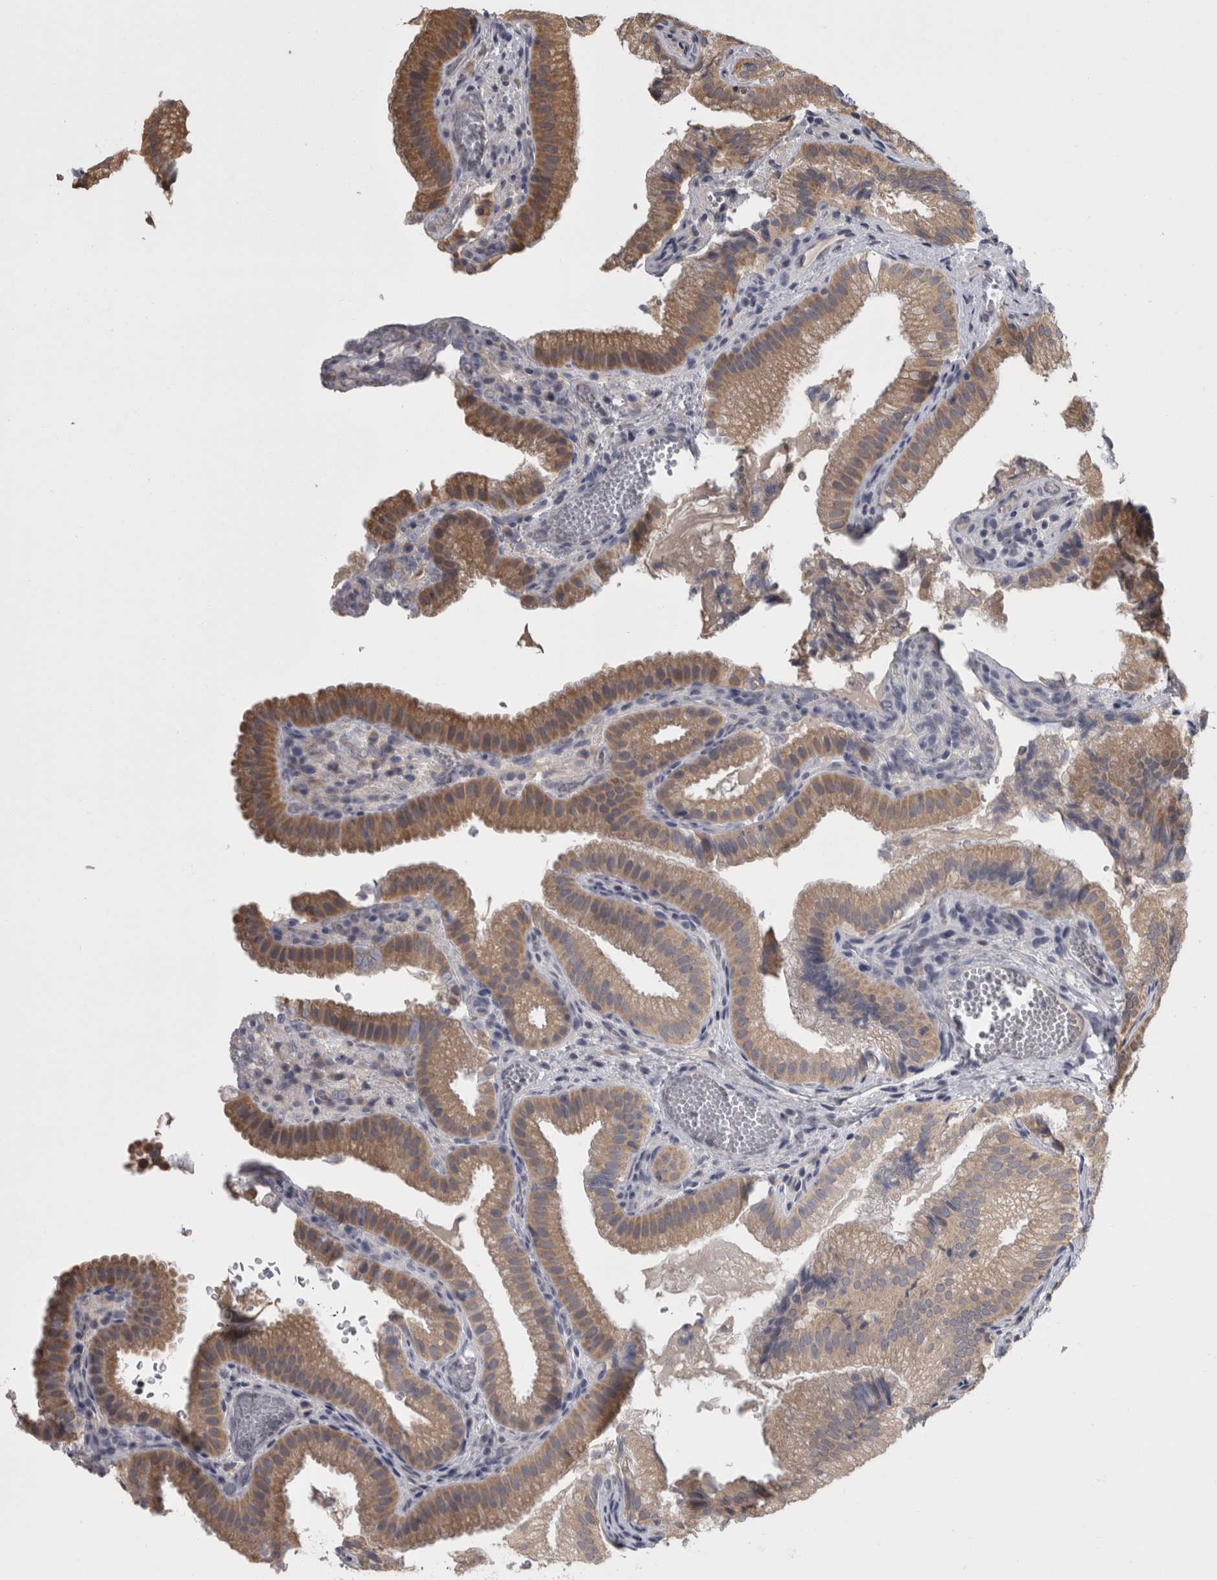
{"staining": {"intensity": "moderate", "quantity": ">75%", "location": "cytoplasmic/membranous"}, "tissue": "gallbladder", "cell_type": "Glandular cells", "image_type": "normal", "snomed": [{"axis": "morphology", "description": "Normal tissue, NOS"}, {"axis": "topography", "description": "Gallbladder"}], "caption": "Immunohistochemistry (IHC) of benign gallbladder displays medium levels of moderate cytoplasmic/membranous positivity in approximately >75% of glandular cells.", "gene": "APRT", "patient": {"sex": "female", "age": 30}}